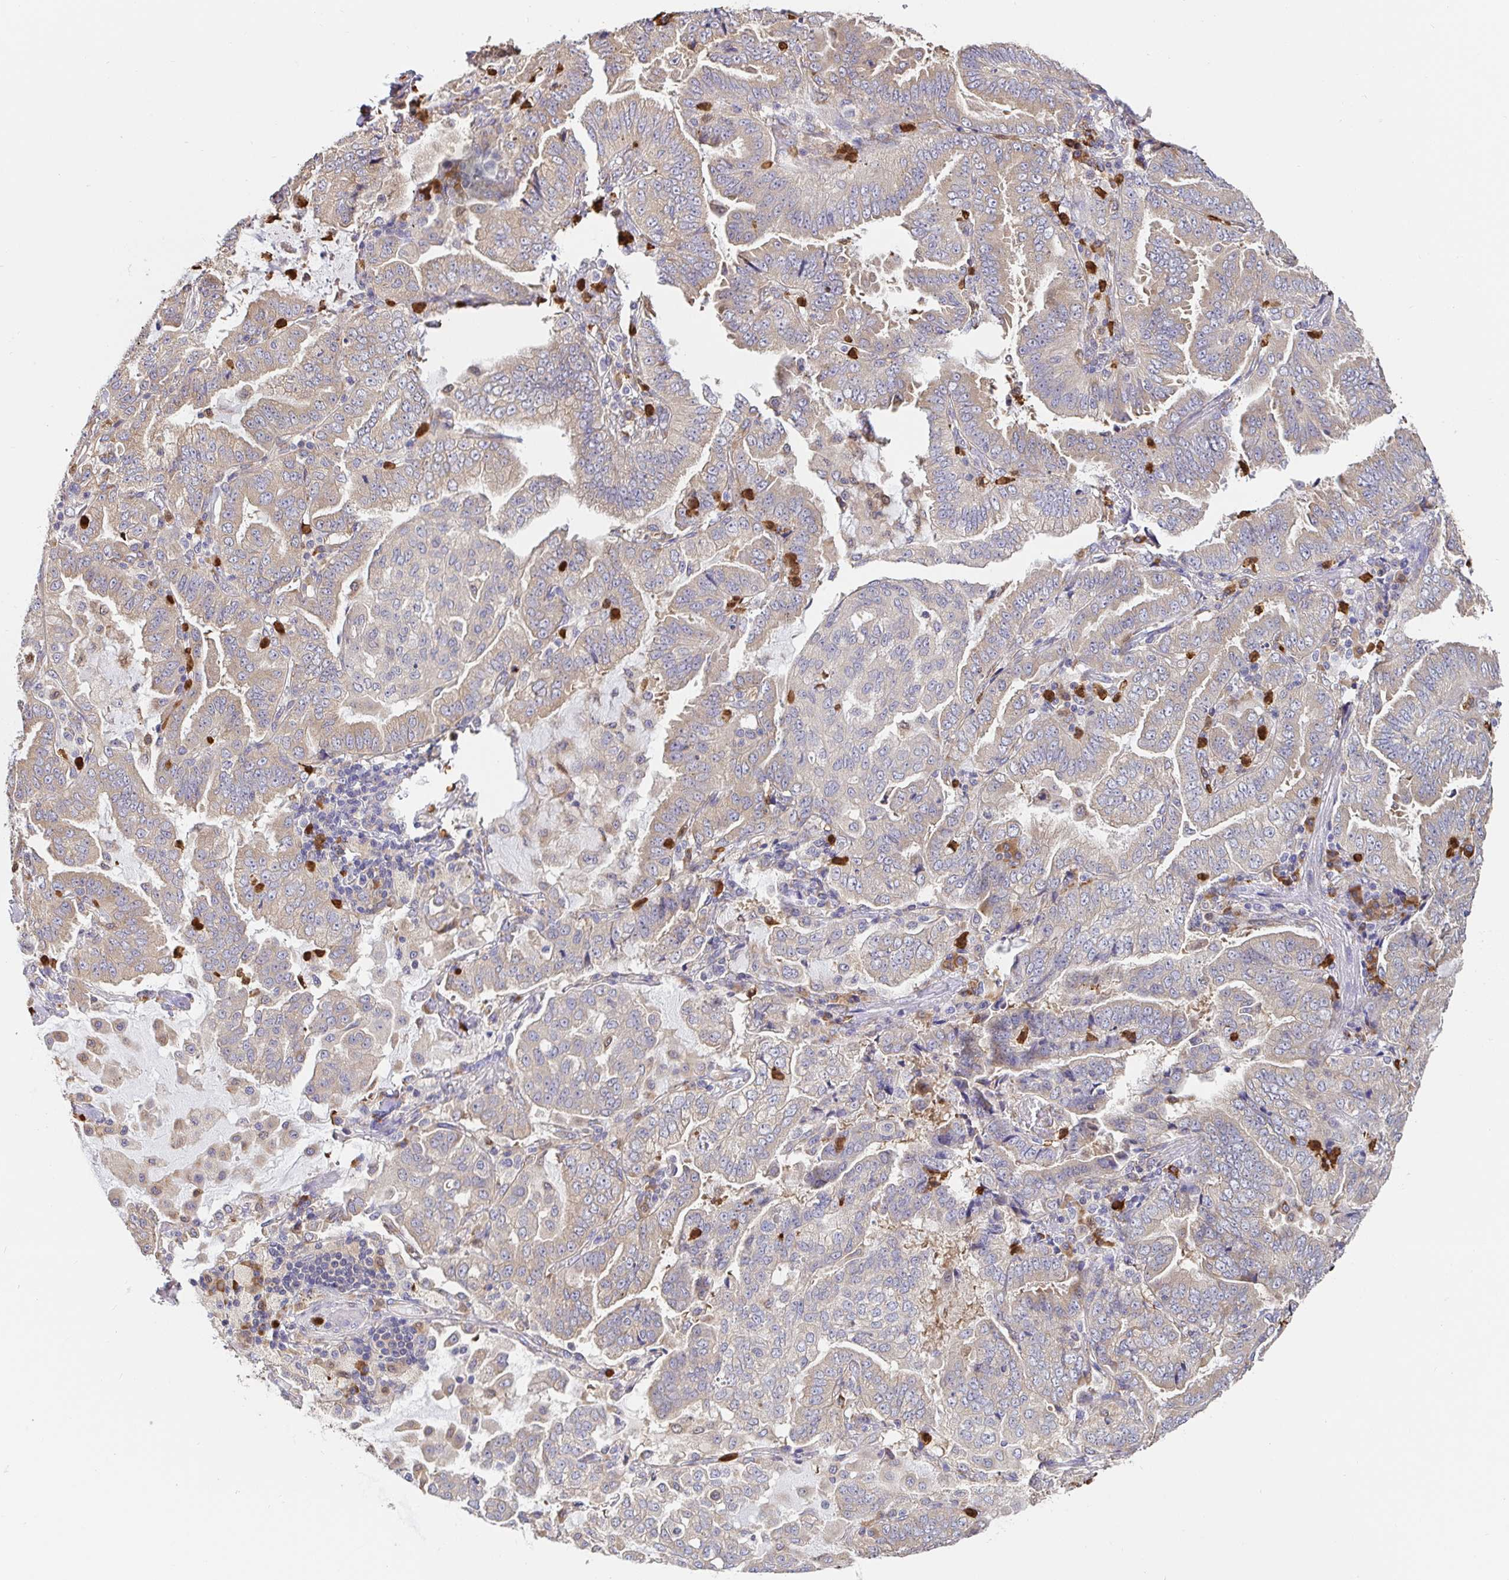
{"staining": {"intensity": "negative", "quantity": "none", "location": "none"}, "tissue": "lung cancer", "cell_type": "Tumor cells", "image_type": "cancer", "snomed": [{"axis": "morphology", "description": "Aneuploidy"}, {"axis": "morphology", "description": "Adenocarcinoma, NOS"}, {"axis": "morphology", "description": "Adenocarcinoma, metastatic, NOS"}, {"axis": "topography", "description": "Lymph node"}, {"axis": "topography", "description": "Lung"}], "caption": "This is a histopathology image of immunohistochemistry staining of lung cancer, which shows no positivity in tumor cells. (DAB immunohistochemistry visualized using brightfield microscopy, high magnification).", "gene": "PDPK1", "patient": {"sex": "female", "age": 48}}